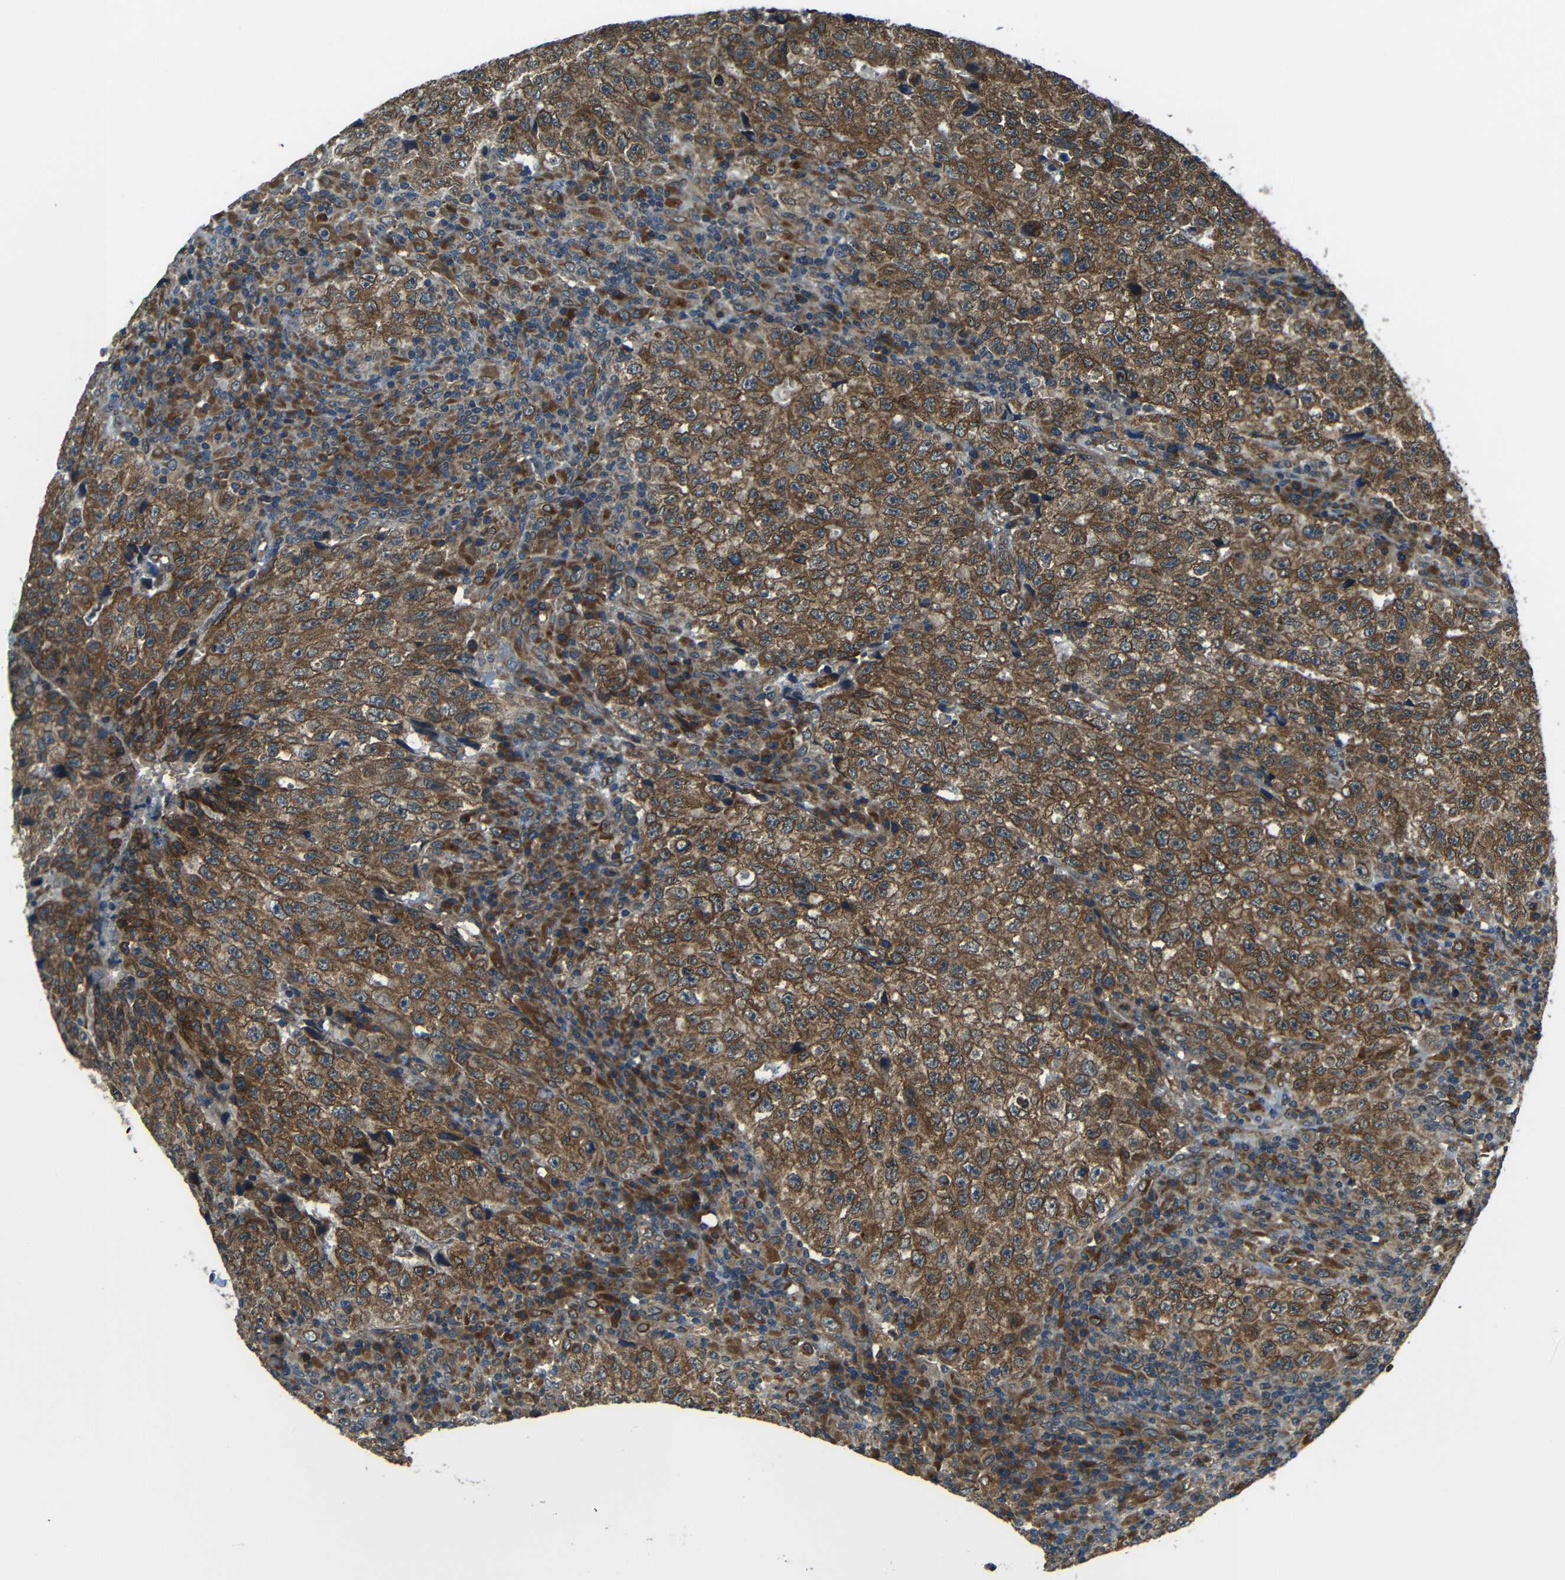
{"staining": {"intensity": "strong", "quantity": "25%-75%", "location": "cytoplasmic/membranous"}, "tissue": "testis cancer", "cell_type": "Tumor cells", "image_type": "cancer", "snomed": [{"axis": "morphology", "description": "Necrosis, NOS"}, {"axis": "morphology", "description": "Carcinoma, Embryonal, NOS"}, {"axis": "topography", "description": "Testis"}], "caption": "This histopathology image exhibits testis cancer (embryonal carcinoma) stained with immunohistochemistry (IHC) to label a protein in brown. The cytoplasmic/membranous of tumor cells show strong positivity for the protein. Nuclei are counter-stained blue.", "gene": "VAPB", "patient": {"sex": "male", "age": 19}}